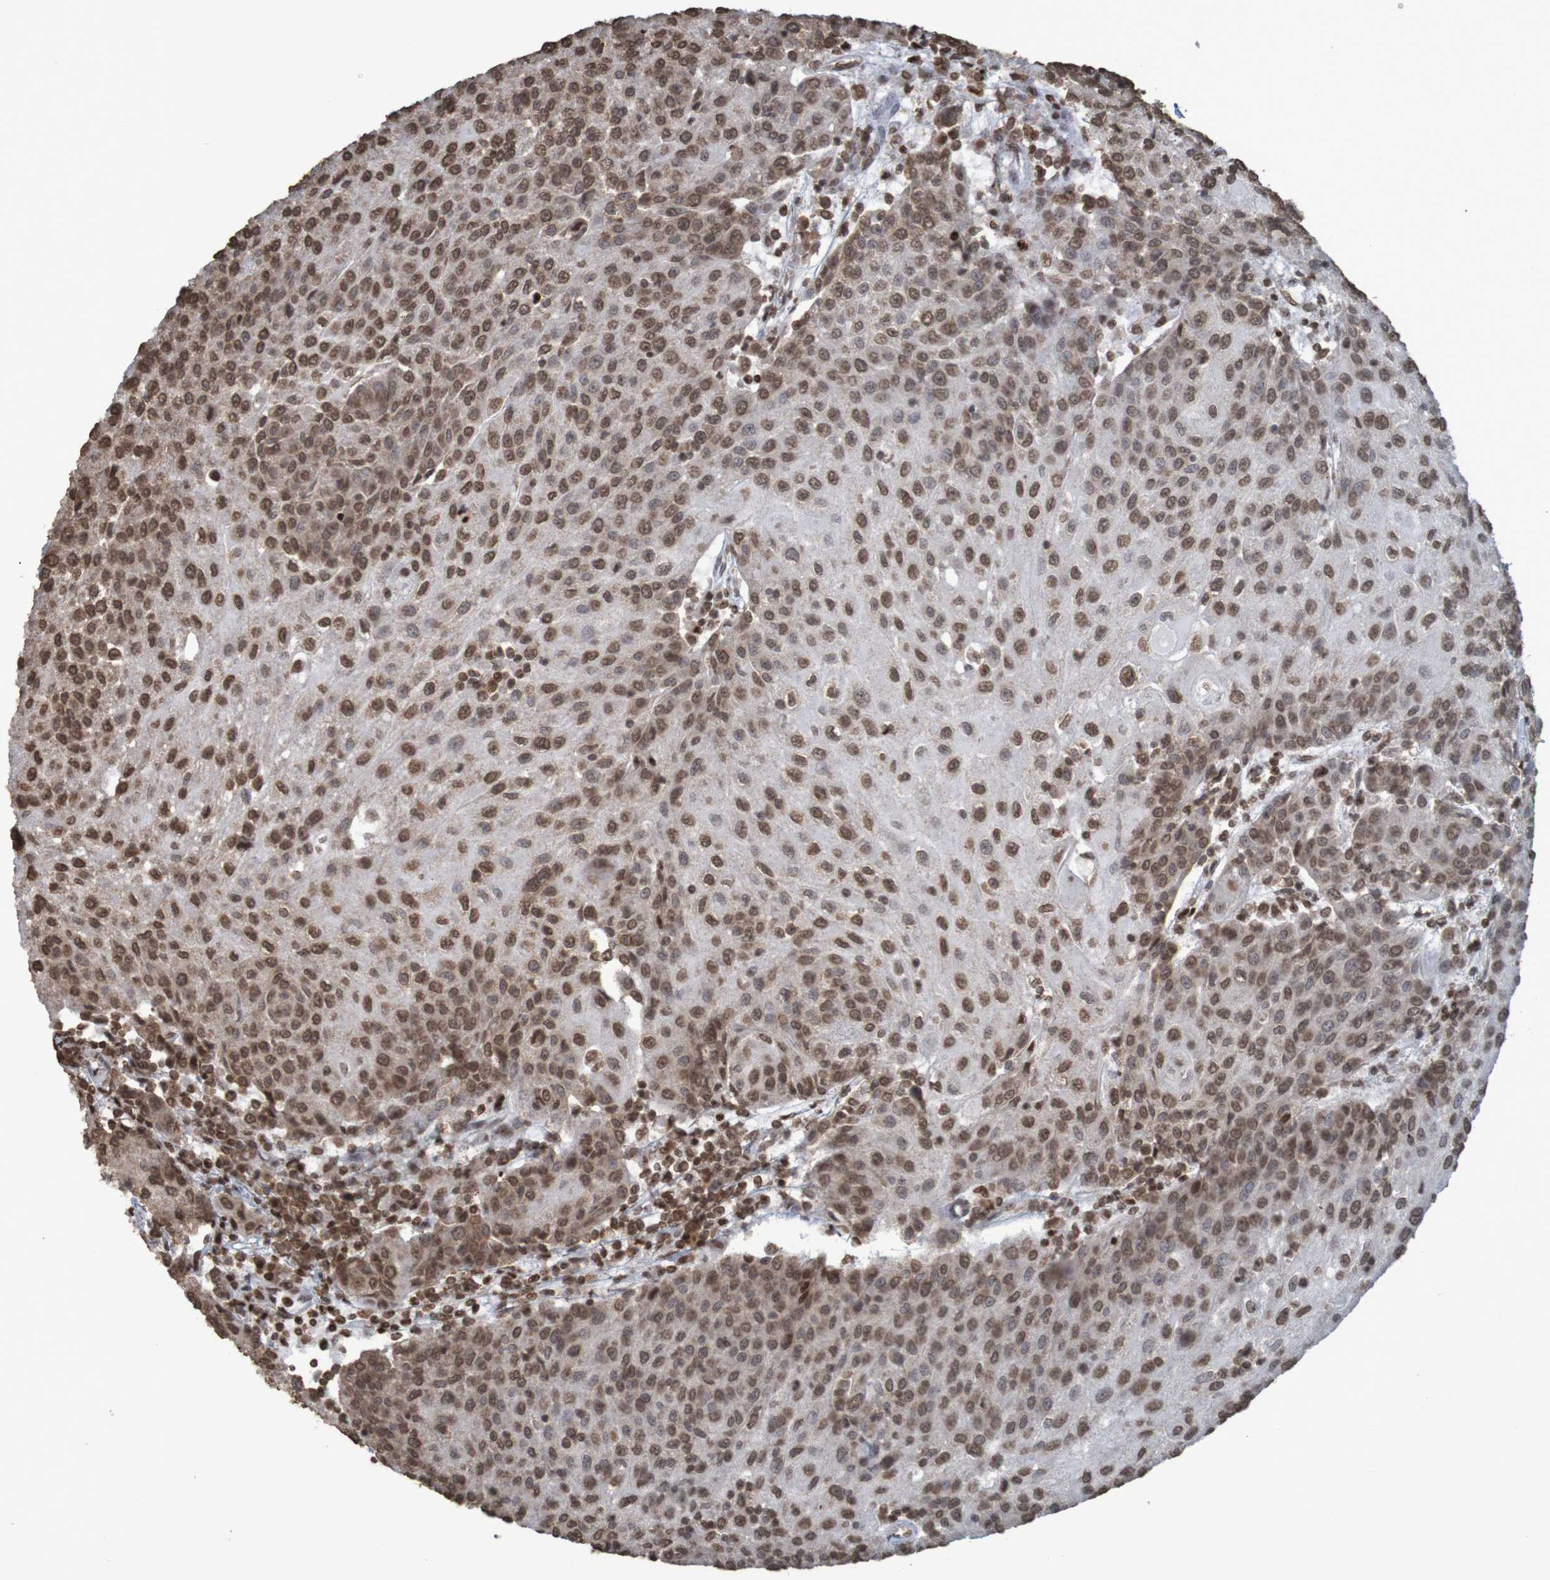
{"staining": {"intensity": "moderate", "quantity": ">75%", "location": "nuclear"}, "tissue": "urothelial cancer", "cell_type": "Tumor cells", "image_type": "cancer", "snomed": [{"axis": "morphology", "description": "Urothelial carcinoma, High grade"}, {"axis": "topography", "description": "Urinary bladder"}], "caption": "Protein staining reveals moderate nuclear staining in approximately >75% of tumor cells in urothelial carcinoma (high-grade).", "gene": "GFI1", "patient": {"sex": "female", "age": 85}}